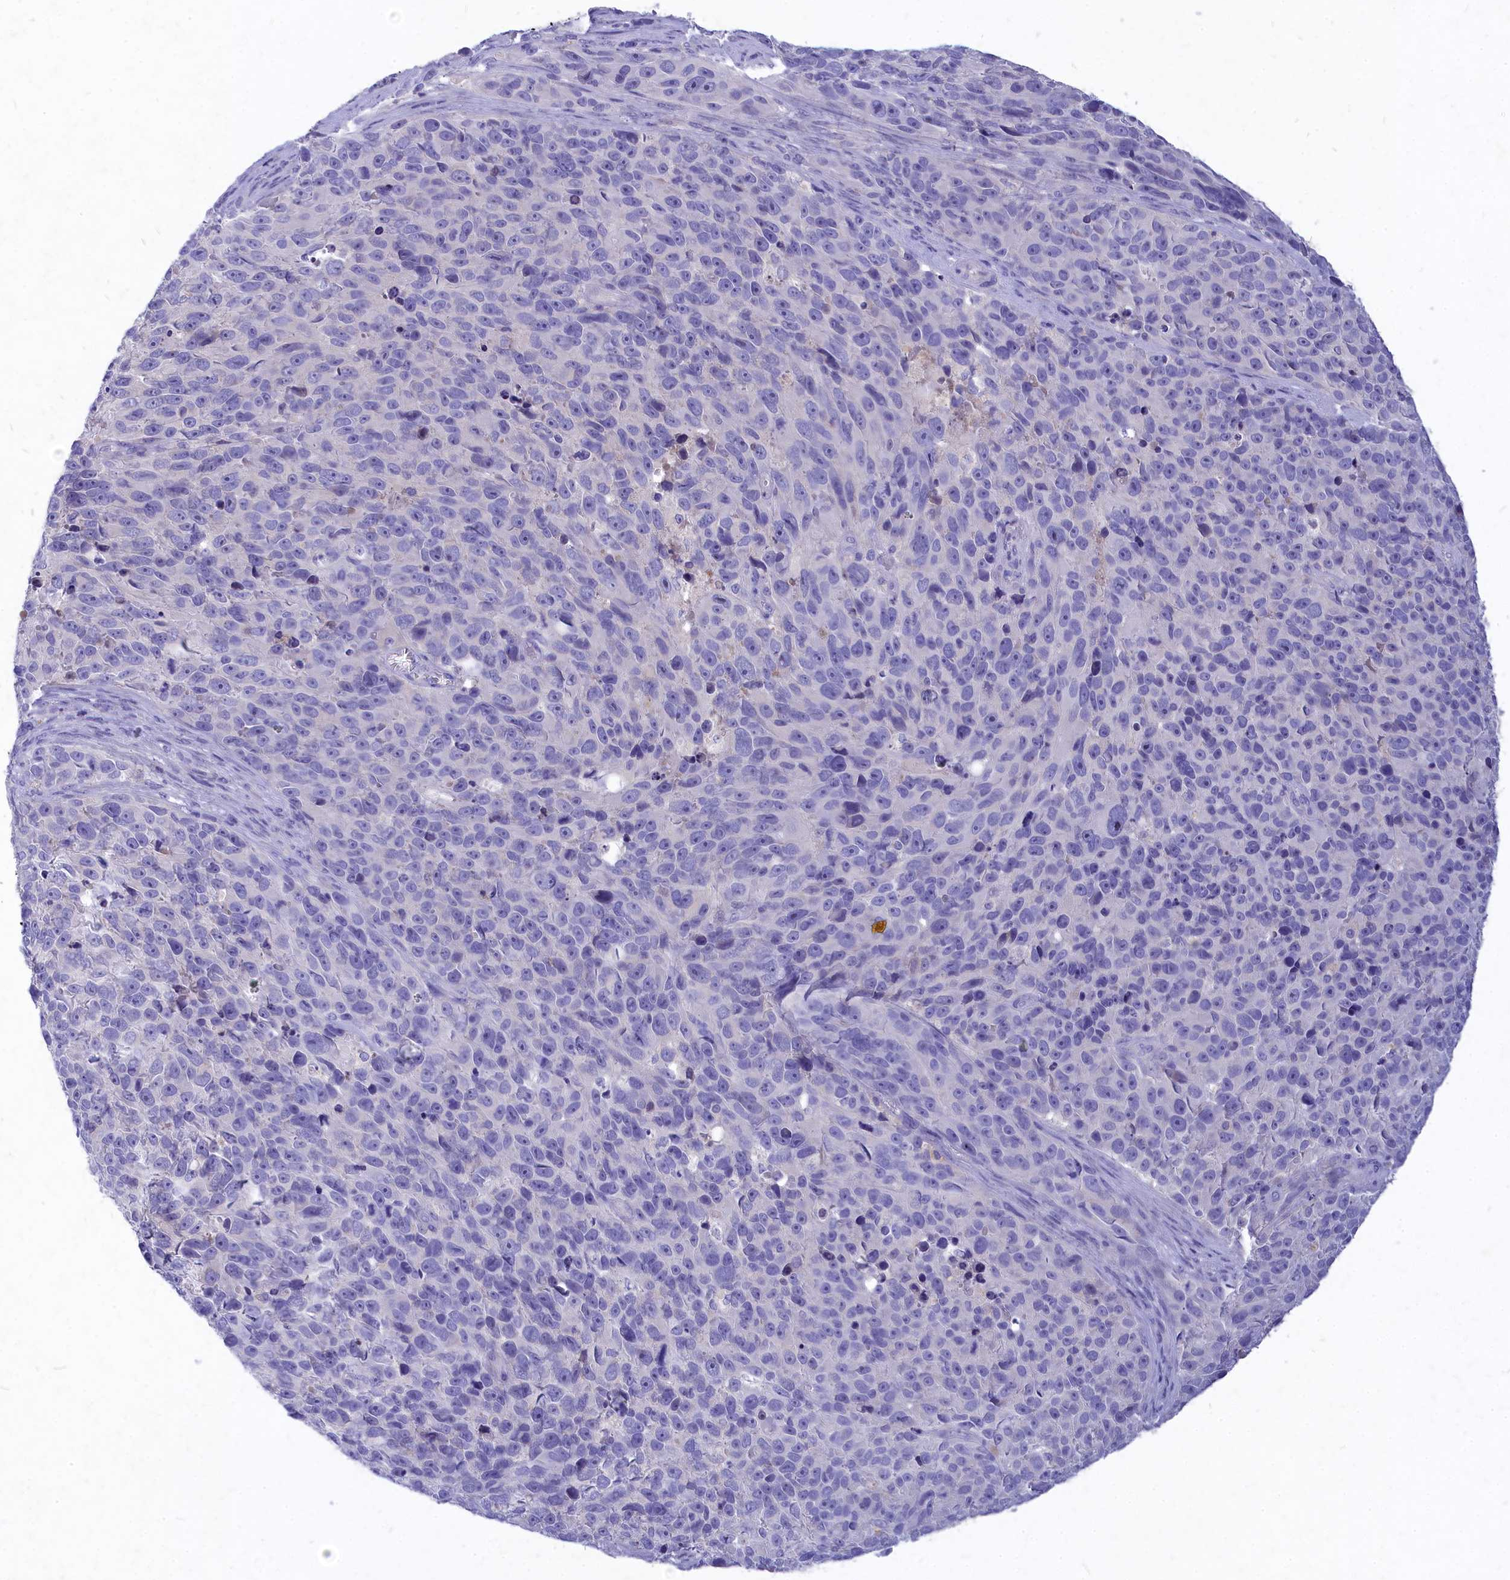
{"staining": {"intensity": "negative", "quantity": "none", "location": "none"}, "tissue": "melanoma", "cell_type": "Tumor cells", "image_type": "cancer", "snomed": [{"axis": "morphology", "description": "Malignant melanoma, NOS"}, {"axis": "topography", "description": "Skin"}], "caption": "Immunohistochemical staining of human malignant melanoma demonstrates no significant staining in tumor cells.", "gene": "DEFB119", "patient": {"sex": "male", "age": 84}}